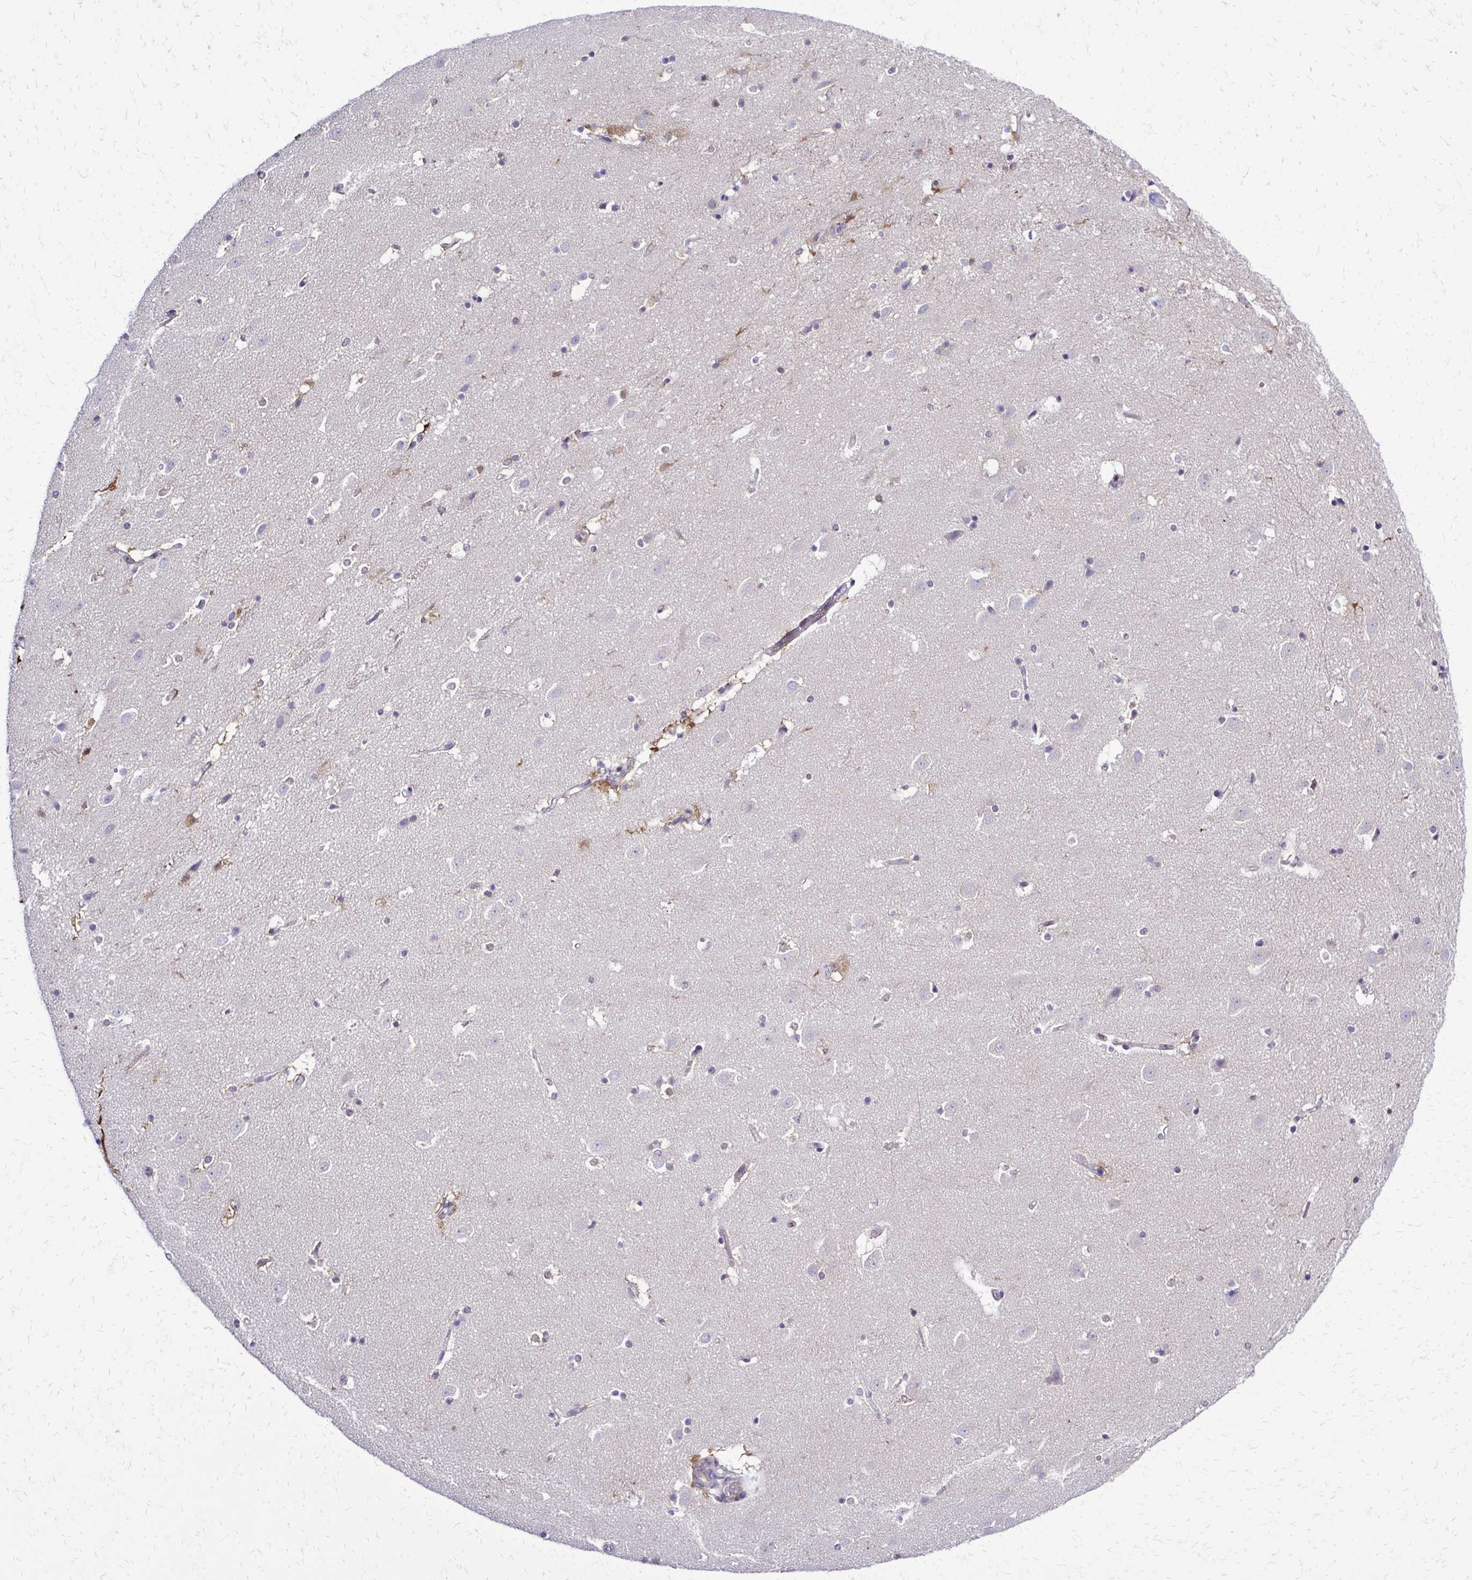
{"staining": {"intensity": "weak", "quantity": "<25%", "location": "cytoplasmic/membranous"}, "tissue": "caudate", "cell_type": "Glial cells", "image_type": "normal", "snomed": [{"axis": "morphology", "description": "Normal tissue, NOS"}, {"axis": "topography", "description": "Lateral ventricle wall"}], "caption": "There is no significant expression in glial cells of caudate. Brightfield microscopy of IHC stained with DAB (3,3'-diaminobenzidine) (brown) and hematoxylin (blue), captured at high magnification.", "gene": "RASL11B", "patient": {"sex": "male", "age": 37}}